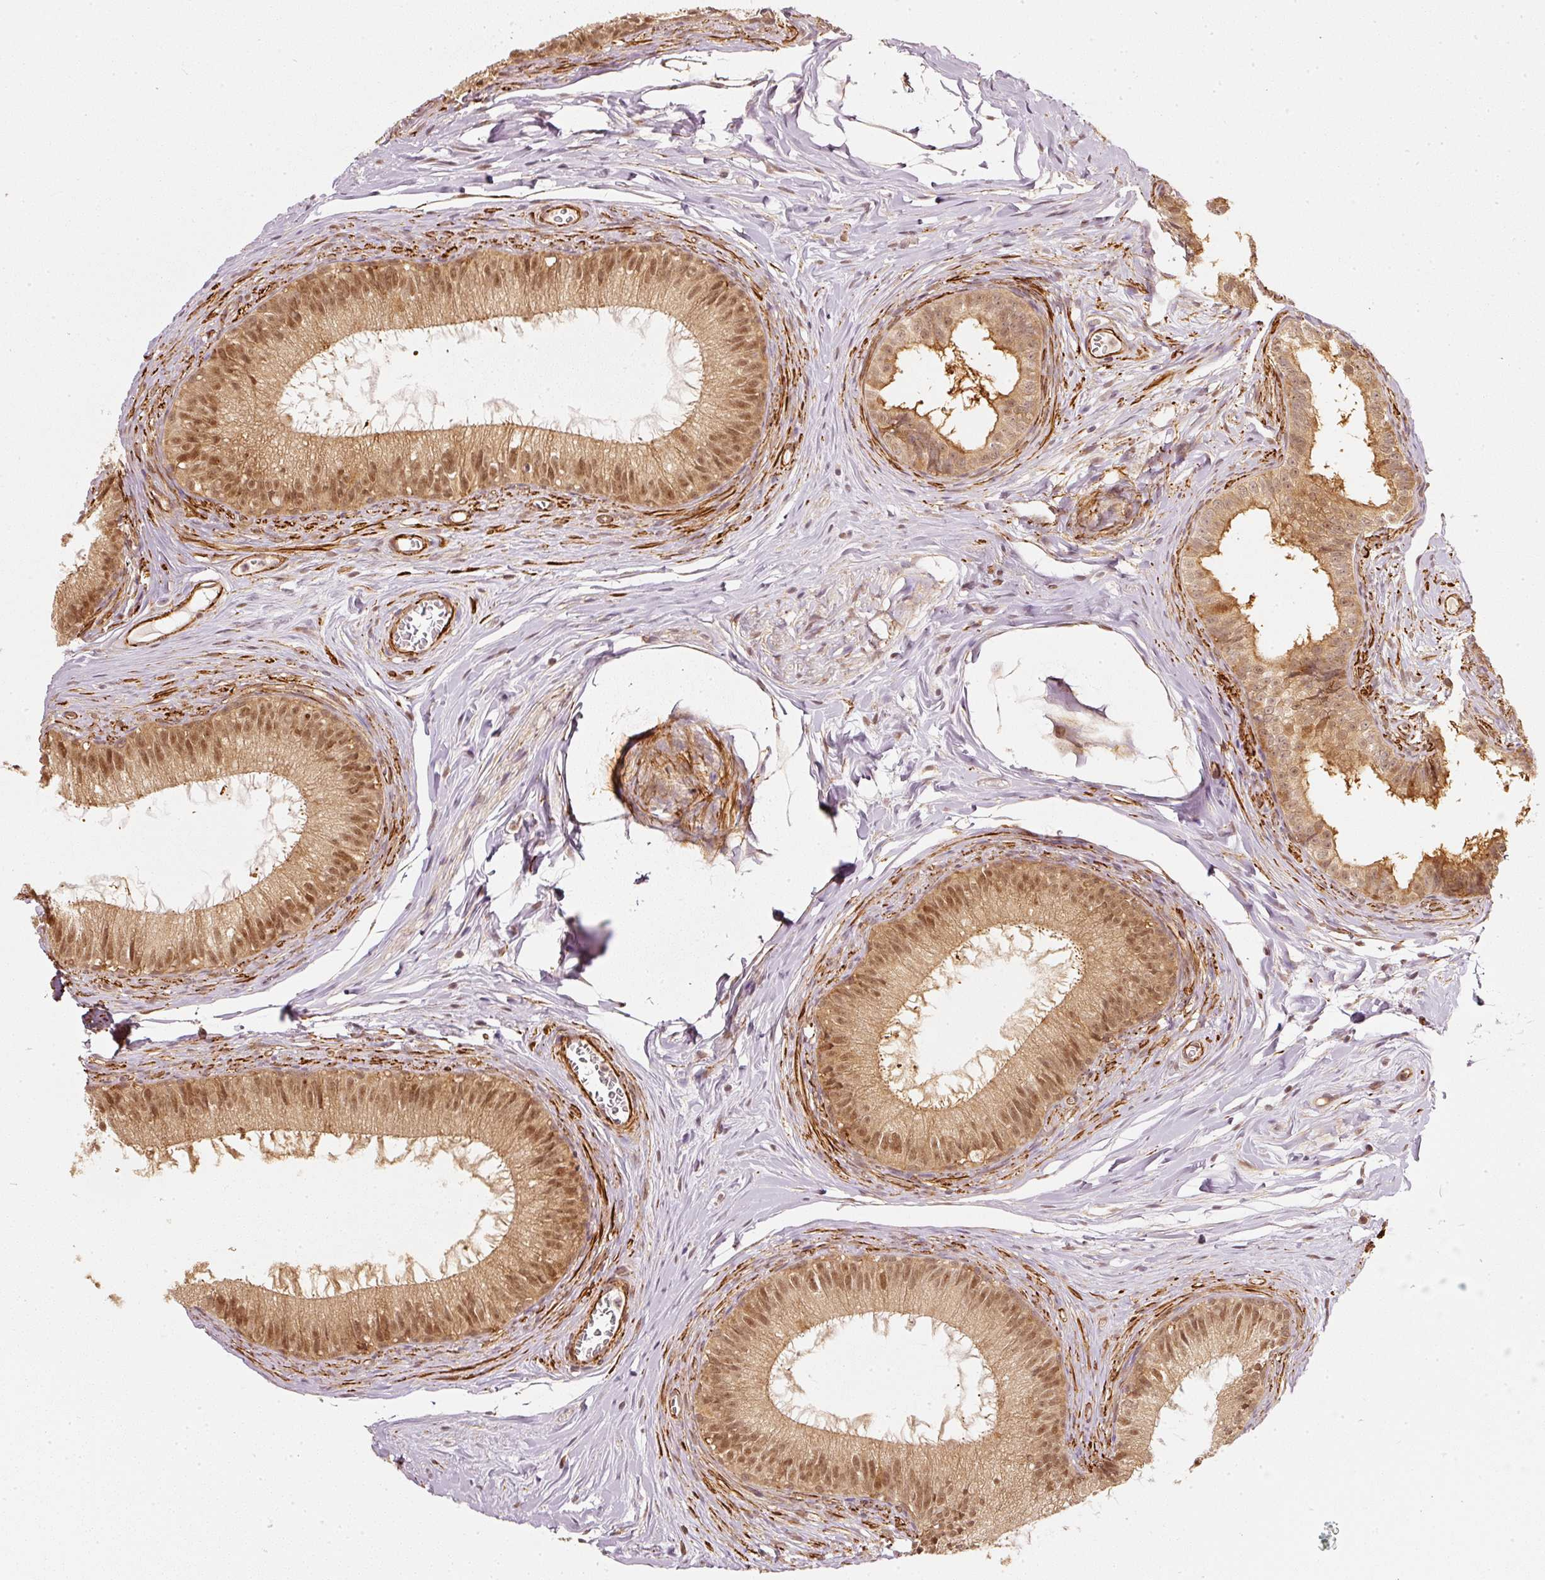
{"staining": {"intensity": "moderate", "quantity": ">75%", "location": "cytoplasmic/membranous,nuclear"}, "tissue": "epididymis", "cell_type": "Glandular cells", "image_type": "normal", "snomed": [{"axis": "morphology", "description": "Normal tissue, NOS"}, {"axis": "topography", "description": "Epididymis"}], "caption": "Moderate cytoplasmic/membranous,nuclear positivity is seen in about >75% of glandular cells in normal epididymis. (DAB (3,3'-diaminobenzidine) IHC with brightfield microscopy, high magnification).", "gene": "PSMD1", "patient": {"sex": "male", "age": 25}}